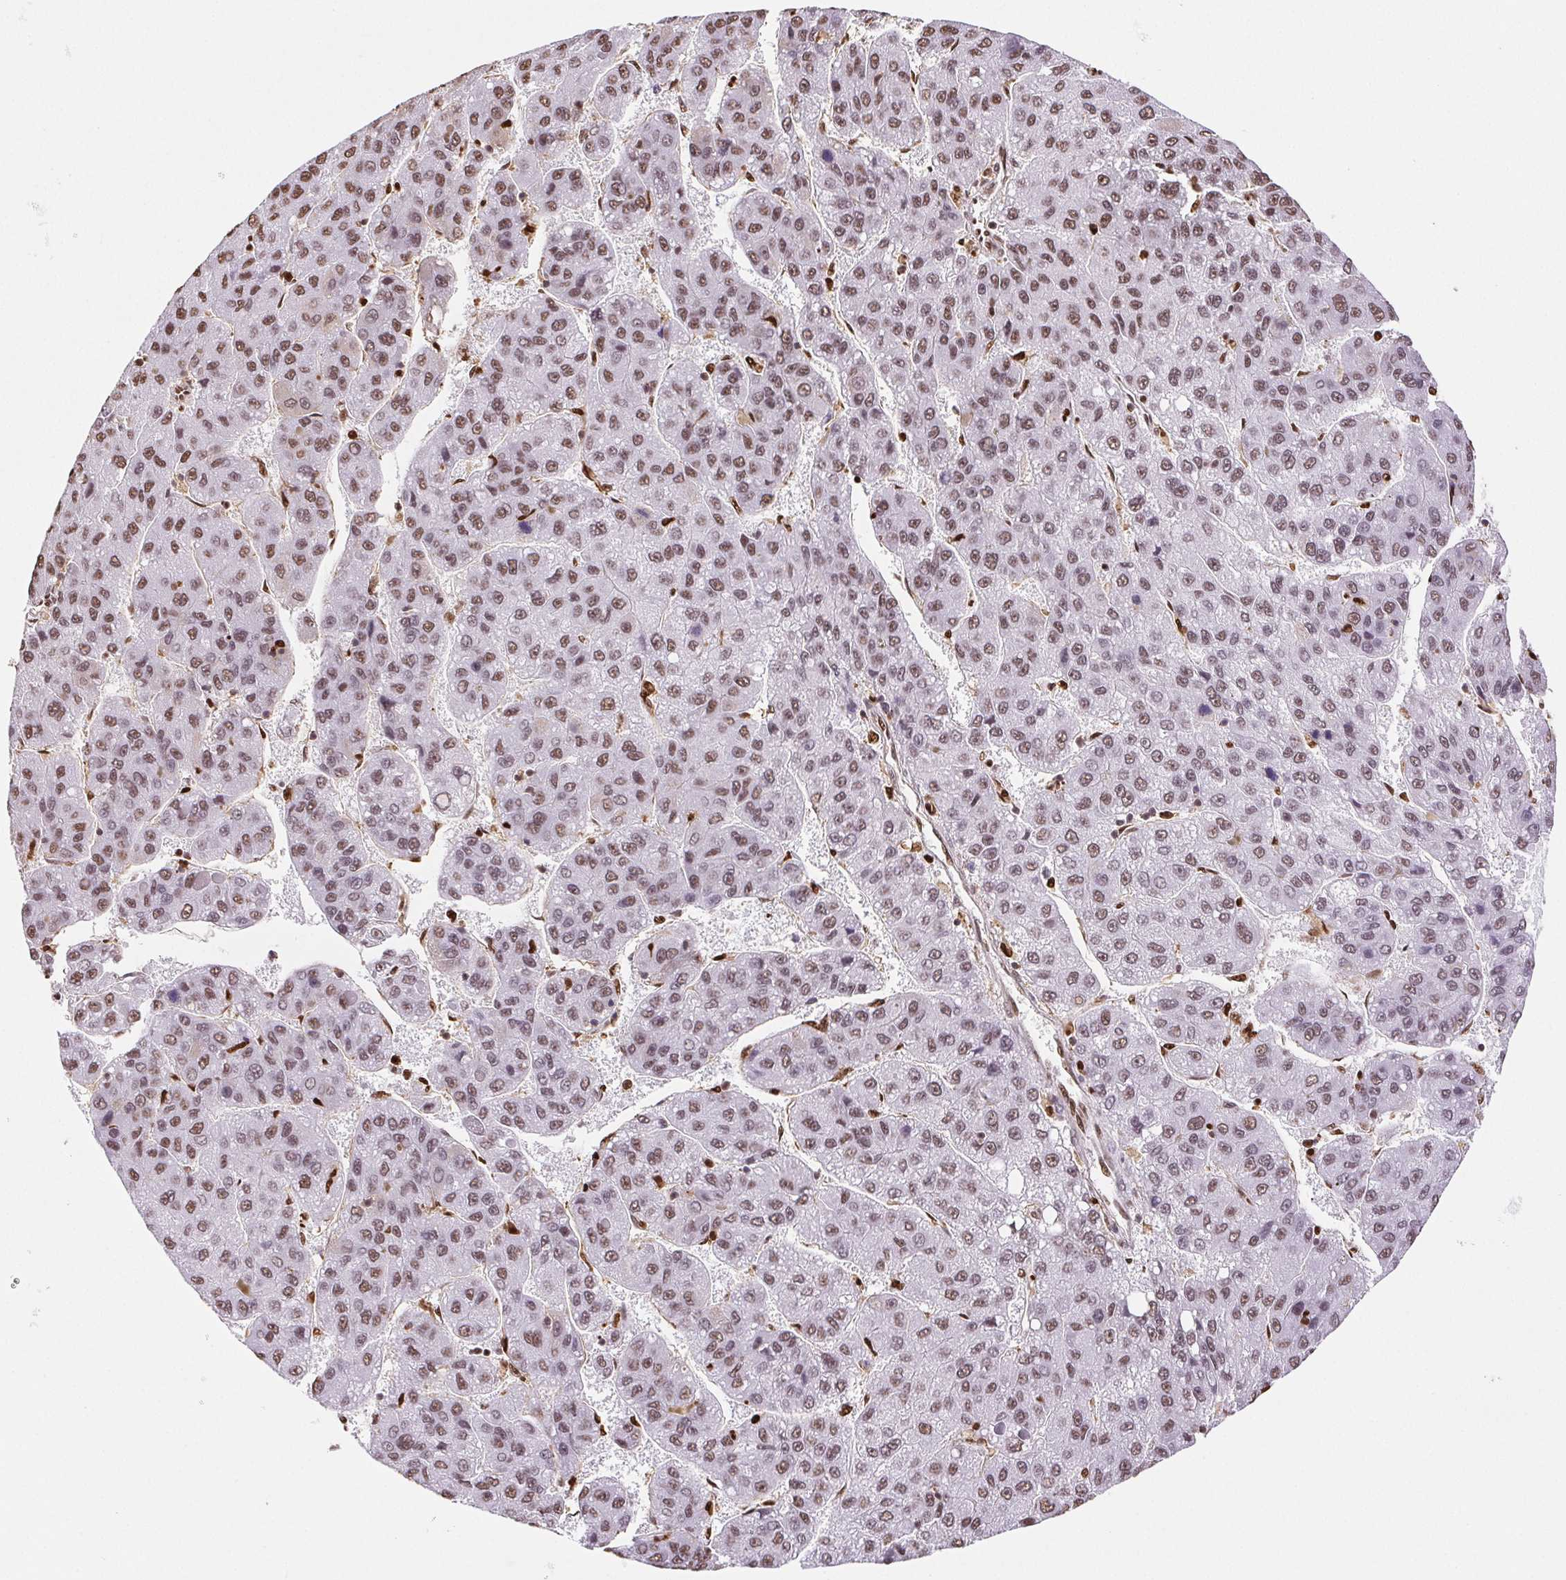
{"staining": {"intensity": "moderate", "quantity": ">75%", "location": "nuclear"}, "tissue": "liver cancer", "cell_type": "Tumor cells", "image_type": "cancer", "snomed": [{"axis": "morphology", "description": "Carcinoma, Hepatocellular, NOS"}, {"axis": "topography", "description": "Liver"}], "caption": "Immunohistochemistry (IHC) staining of liver hepatocellular carcinoma, which exhibits medium levels of moderate nuclear positivity in about >75% of tumor cells indicating moderate nuclear protein staining. The staining was performed using DAB (3,3'-diaminobenzidine) (brown) for protein detection and nuclei were counterstained in hematoxylin (blue).", "gene": "SET", "patient": {"sex": "female", "age": 82}}